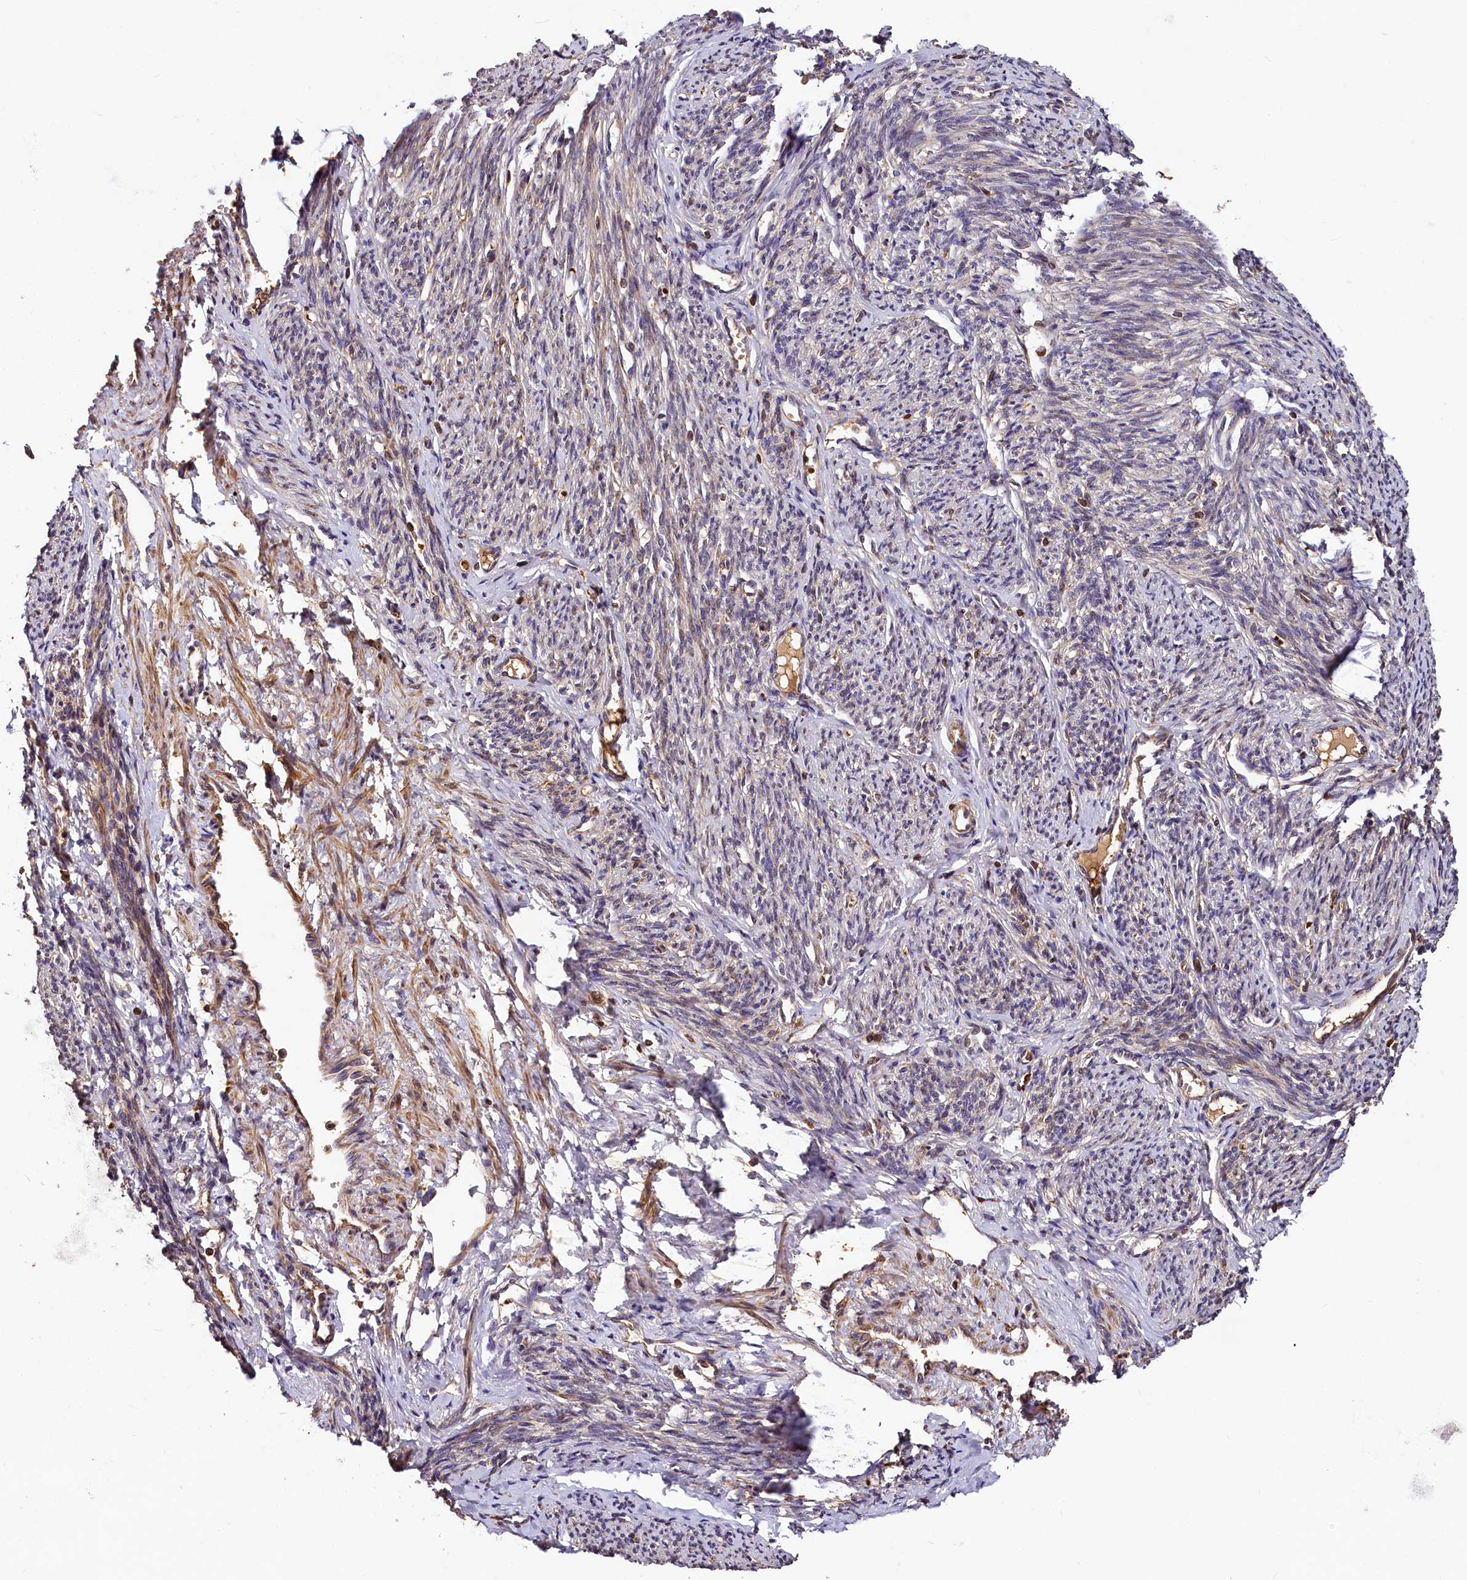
{"staining": {"intensity": "moderate", "quantity": ">75%", "location": "cytoplasmic/membranous"}, "tissue": "smooth muscle", "cell_type": "Smooth muscle cells", "image_type": "normal", "snomed": [{"axis": "morphology", "description": "Normal tissue, NOS"}, {"axis": "topography", "description": "Smooth muscle"}, {"axis": "topography", "description": "Uterus"}], "caption": "IHC image of unremarkable smooth muscle stained for a protein (brown), which reveals medium levels of moderate cytoplasmic/membranous expression in approximately >75% of smooth muscle cells.", "gene": "HMOX2", "patient": {"sex": "female", "age": 59}}